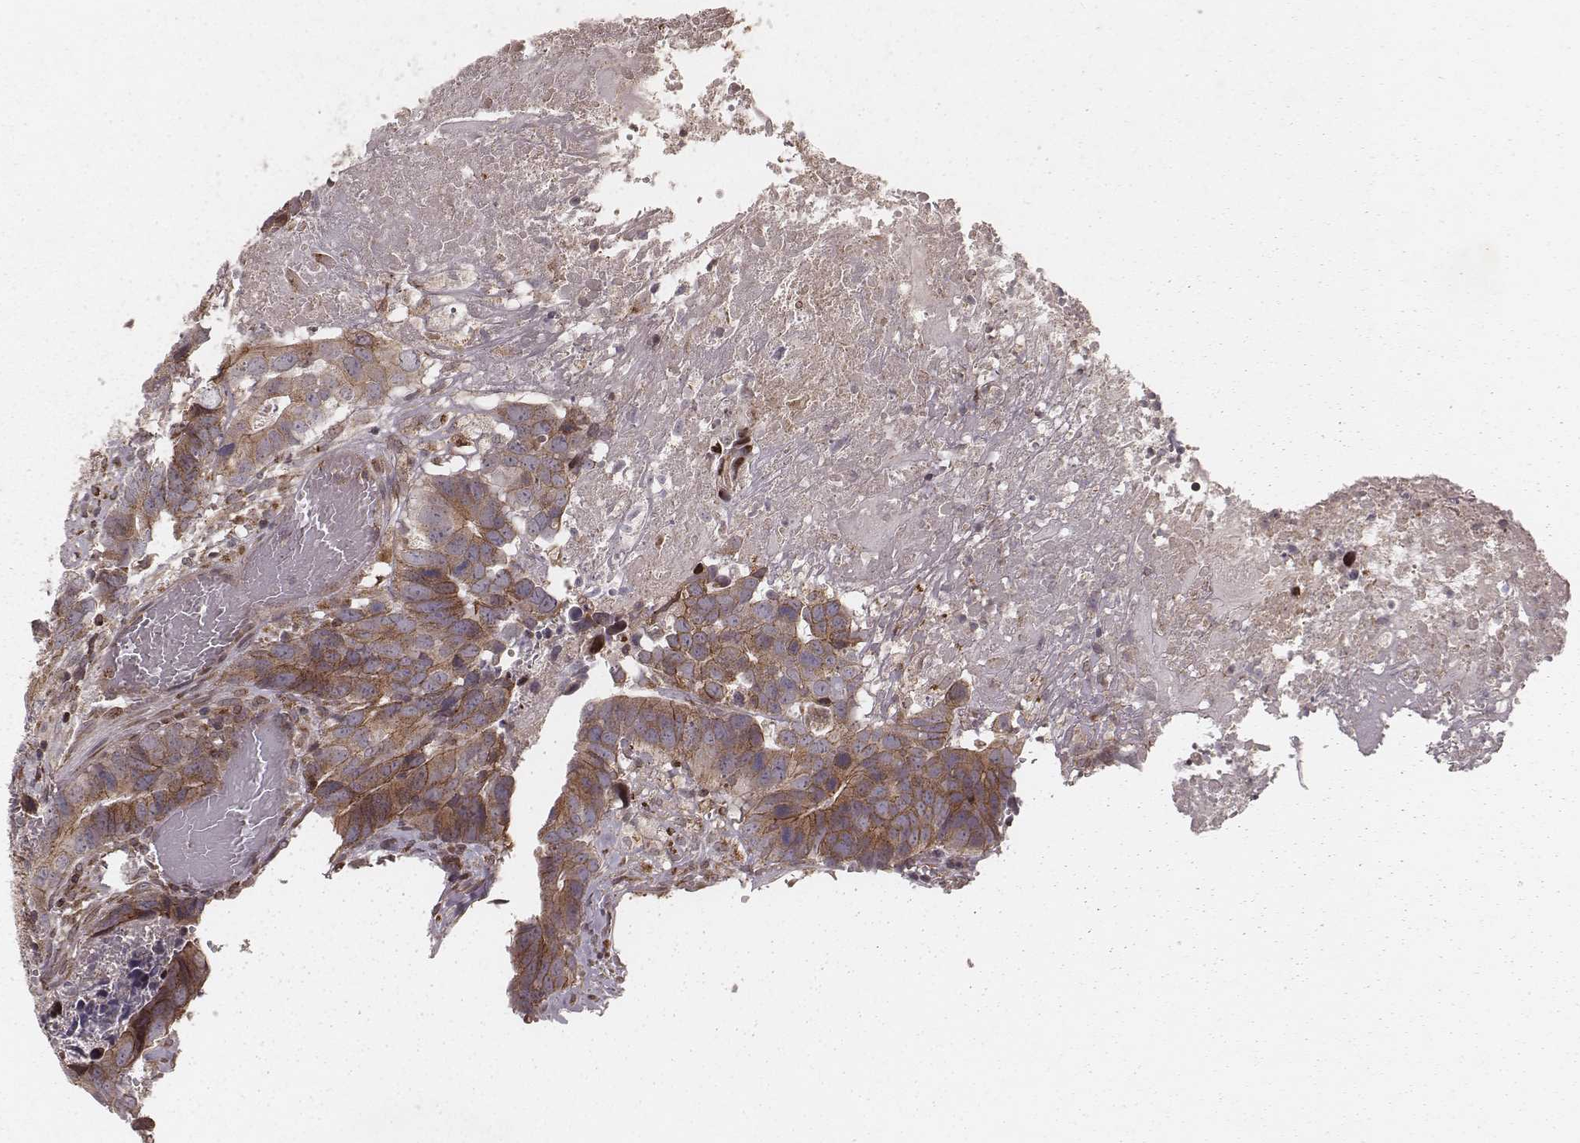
{"staining": {"intensity": "moderate", "quantity": ">75%", "location": "cytoplasmic/membranous"}, "tissue": "colorectal cancer", "cell_type": "Tumor cells", "image_type": "cancer", "snomed": [{"axis": "morphology", "description": "Adenocarcinoma, NOS"}, {"axis": "topography", "description": "Colon"}], "caption": "IHC histopathology image of colorectal adenocarcinoma stained for a protein (brown), which demonstrates medium levels of moderate cytoplasmic/membranous positivity in about >75% of tumor cells.", "gene": "MYO19", "patient": {"sex": "female", "age": 82}}